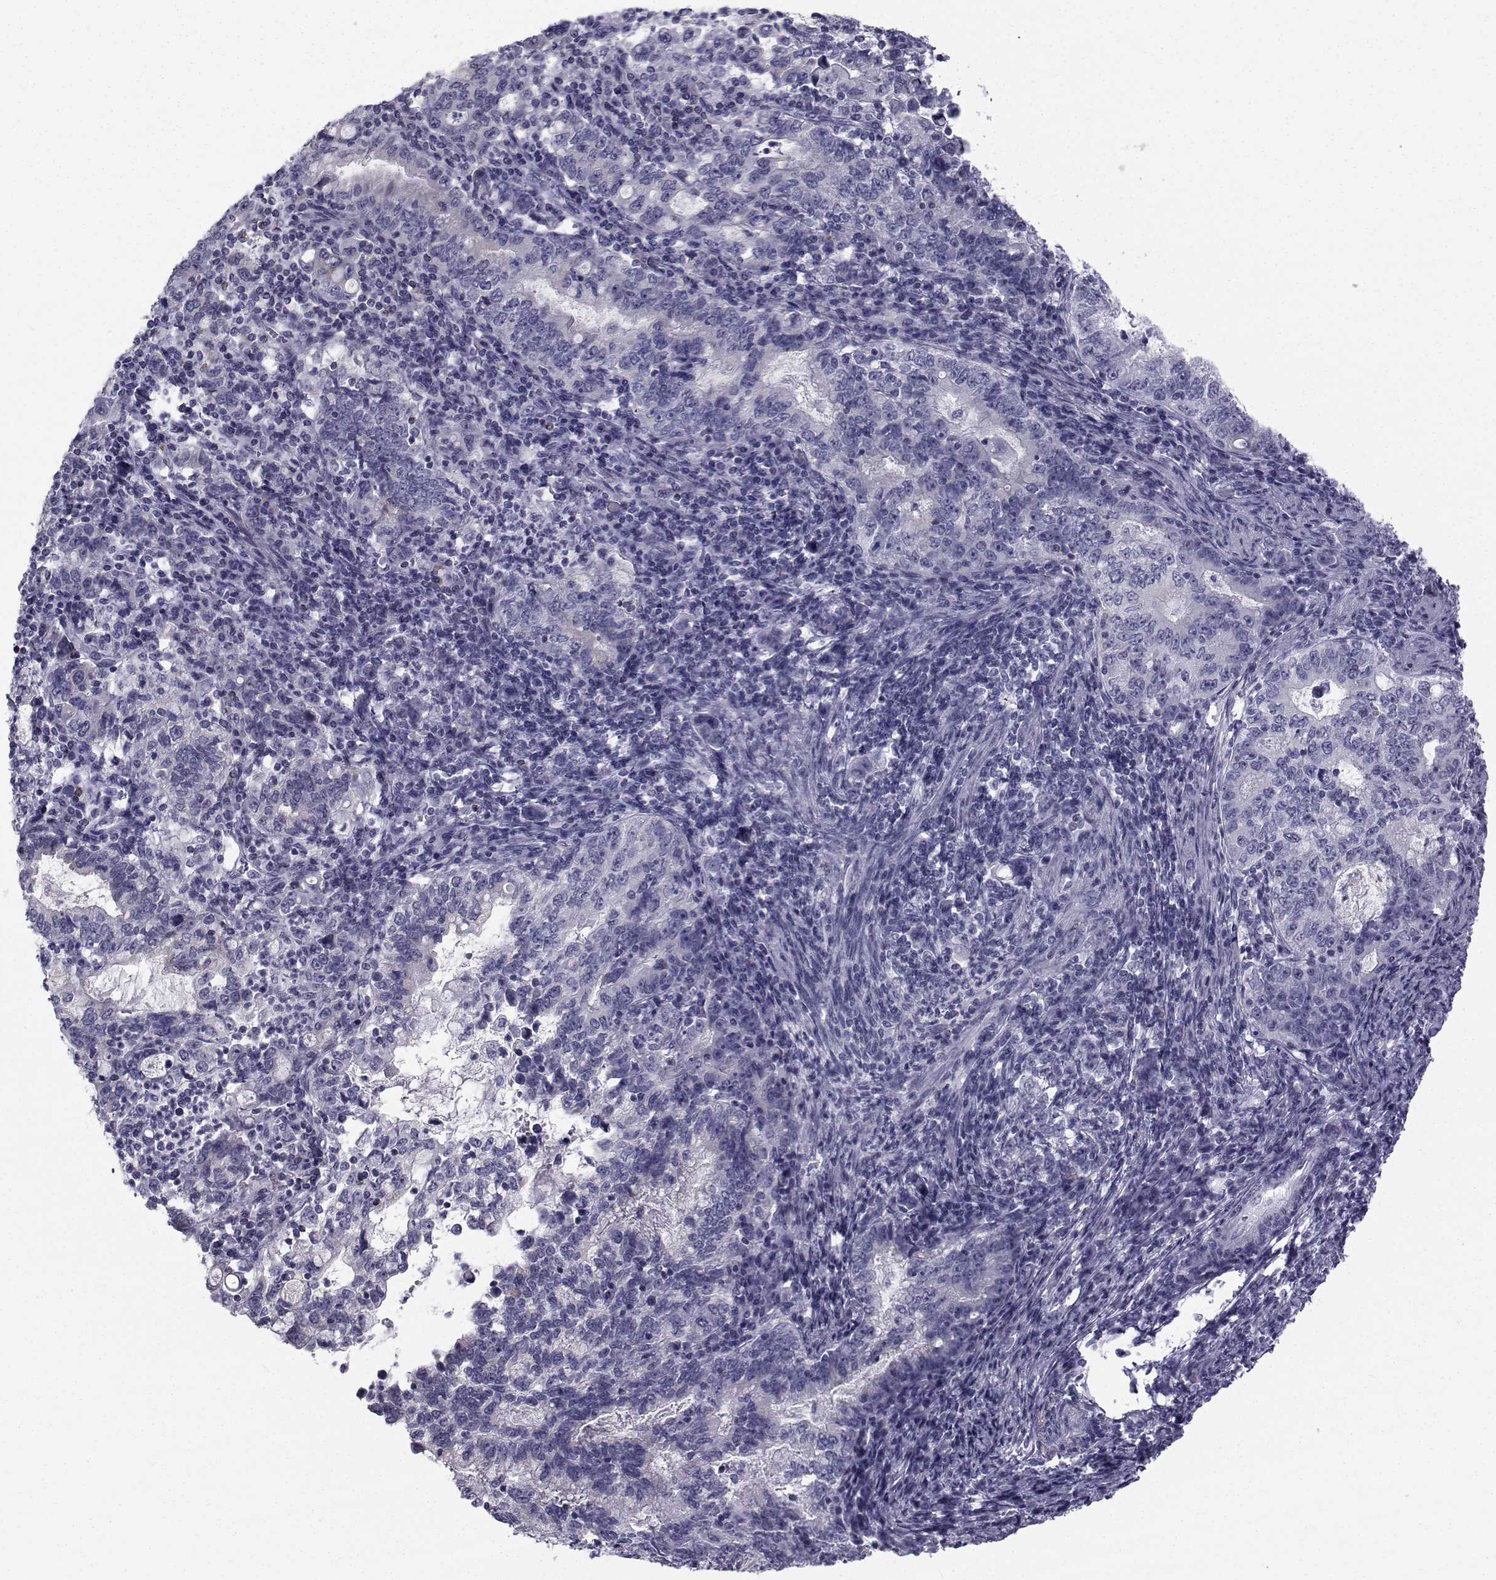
{"staining": {"intensity": "negative", "quantity": "none", "location": "none"}, "tissue": "stomach cancer", "cell_type": "Tumor cells", "image_type": "cancer", "snomed": [{"axis": "morphology", "description": "Adenocarcinoma, NOS"}, {"axis": "topography", "description": "Stomach, lower"}], "caption": "Immunohistochemical staining of human adenocarcinoma (stomach) shows no significant expression in tumor cells.", "gene": "FDXR", "patient": {"sex": "female", "age": 72}}